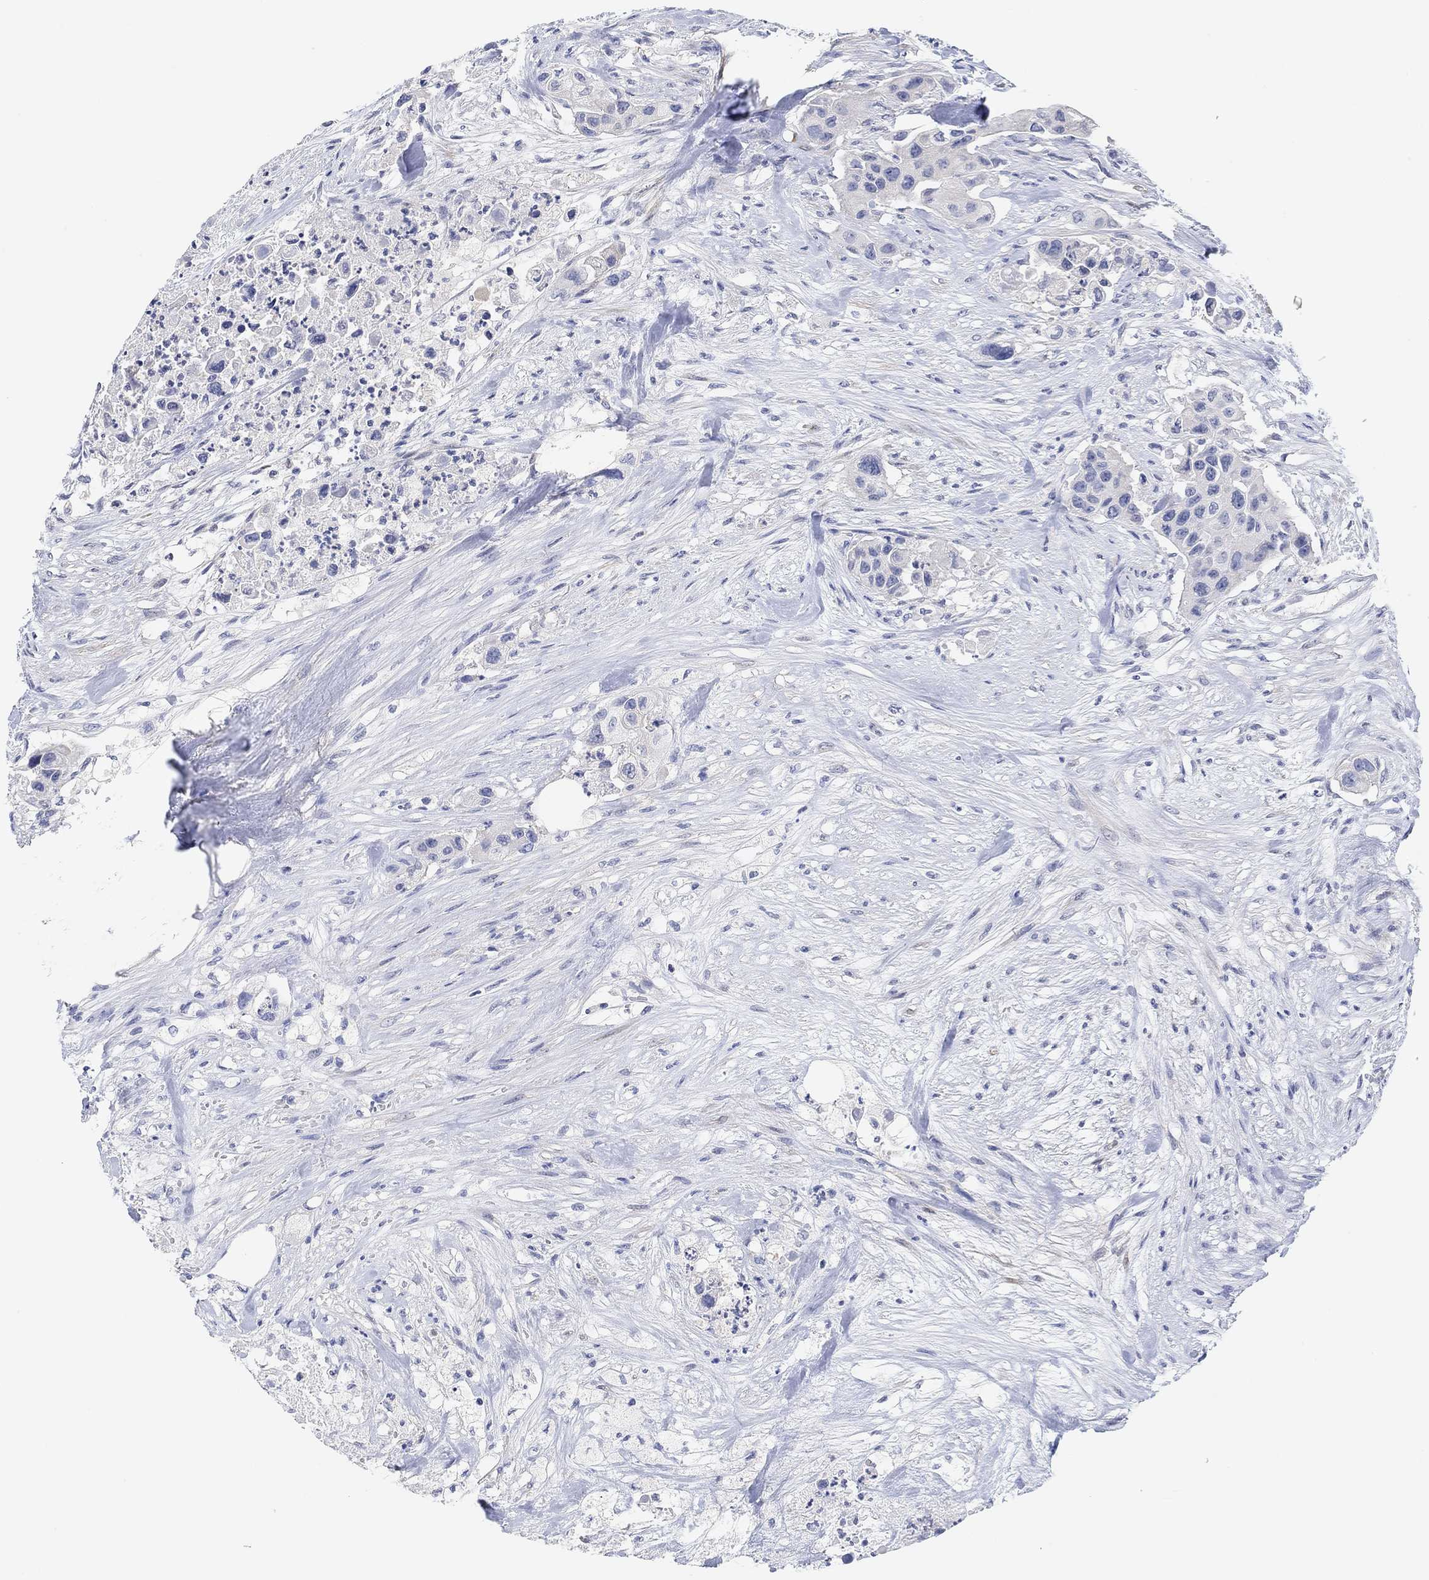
{"staining": {"intensity": "negative", "quantity": "none", "location": "none"}, "tissue": "urothelial cancer", "cell_type": "Tumor cells", "image_type": "cancer", "snomed": [{"axis": "morphology", "description": "Urothelial carcinoma, High grade"}, {"axis": "topography", "description": "Urinary bladder"}], "caption": "This is a image of immunohistochemistry (IHC) staining of high-grade urothelial carcinoma, which shows no staining in tumor cells.", "gene": "VAT1L", "patient": {"sex": "female", "age": 73}}